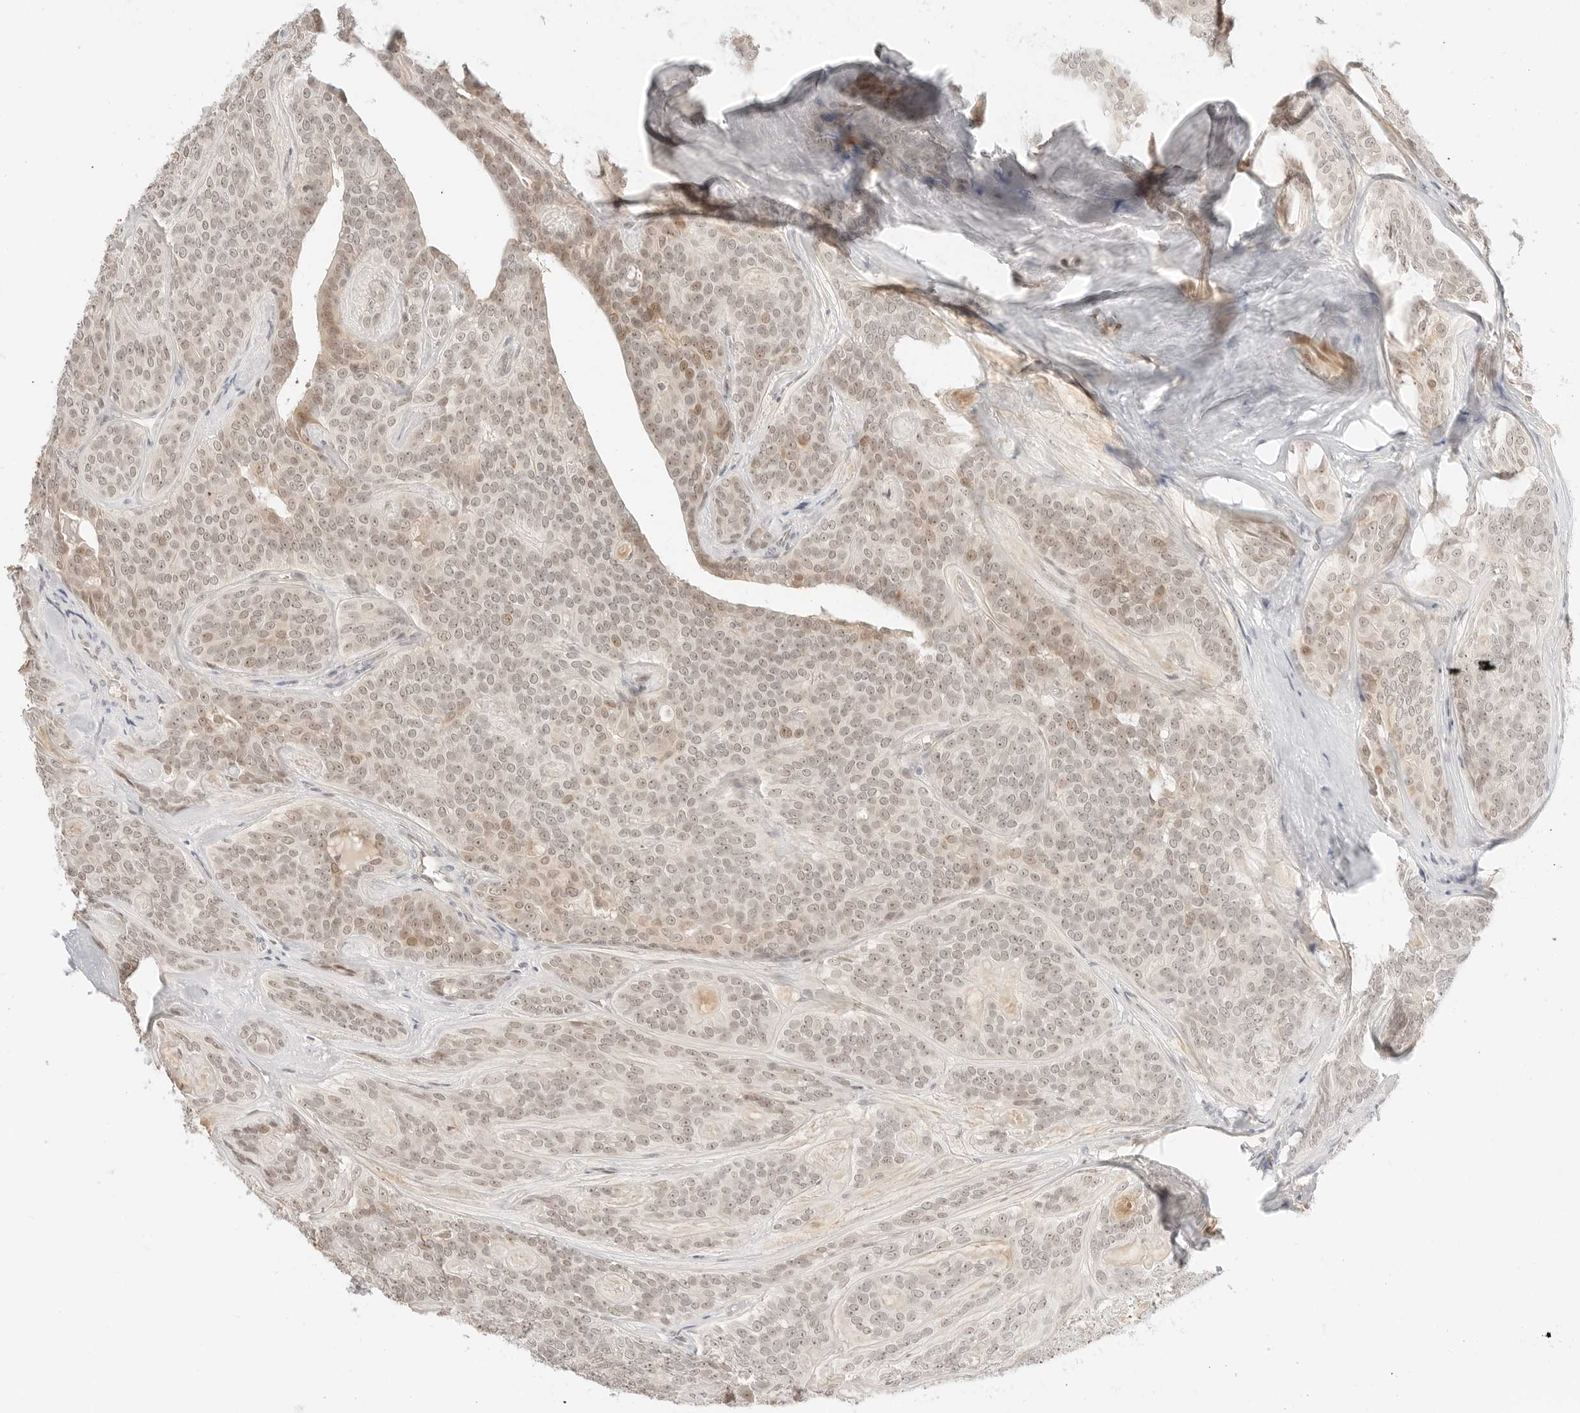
{"staining": {"intensity": "weak", "quantity": ">75%", "location": "nuclear"}, "tissue": "head and neck cancer", "cell_type": "Tumor cells", "image_type": "cancer", "snomed": [{"axis": "morphology", "description": "Adenocarcinoma, NOS"}, {"axis": "topography", "description": "Head-Neck"}], "caption": "Immunohistochemical staining of human head and neck adenocarcinoma exhibits low levels of weak nuclear expression in about >75% of tumor cells. (IHC, brightfield microscopy, high magnification).", "gene": "RPS6KL1", "patient": {"sex": "male", "age": 66}}